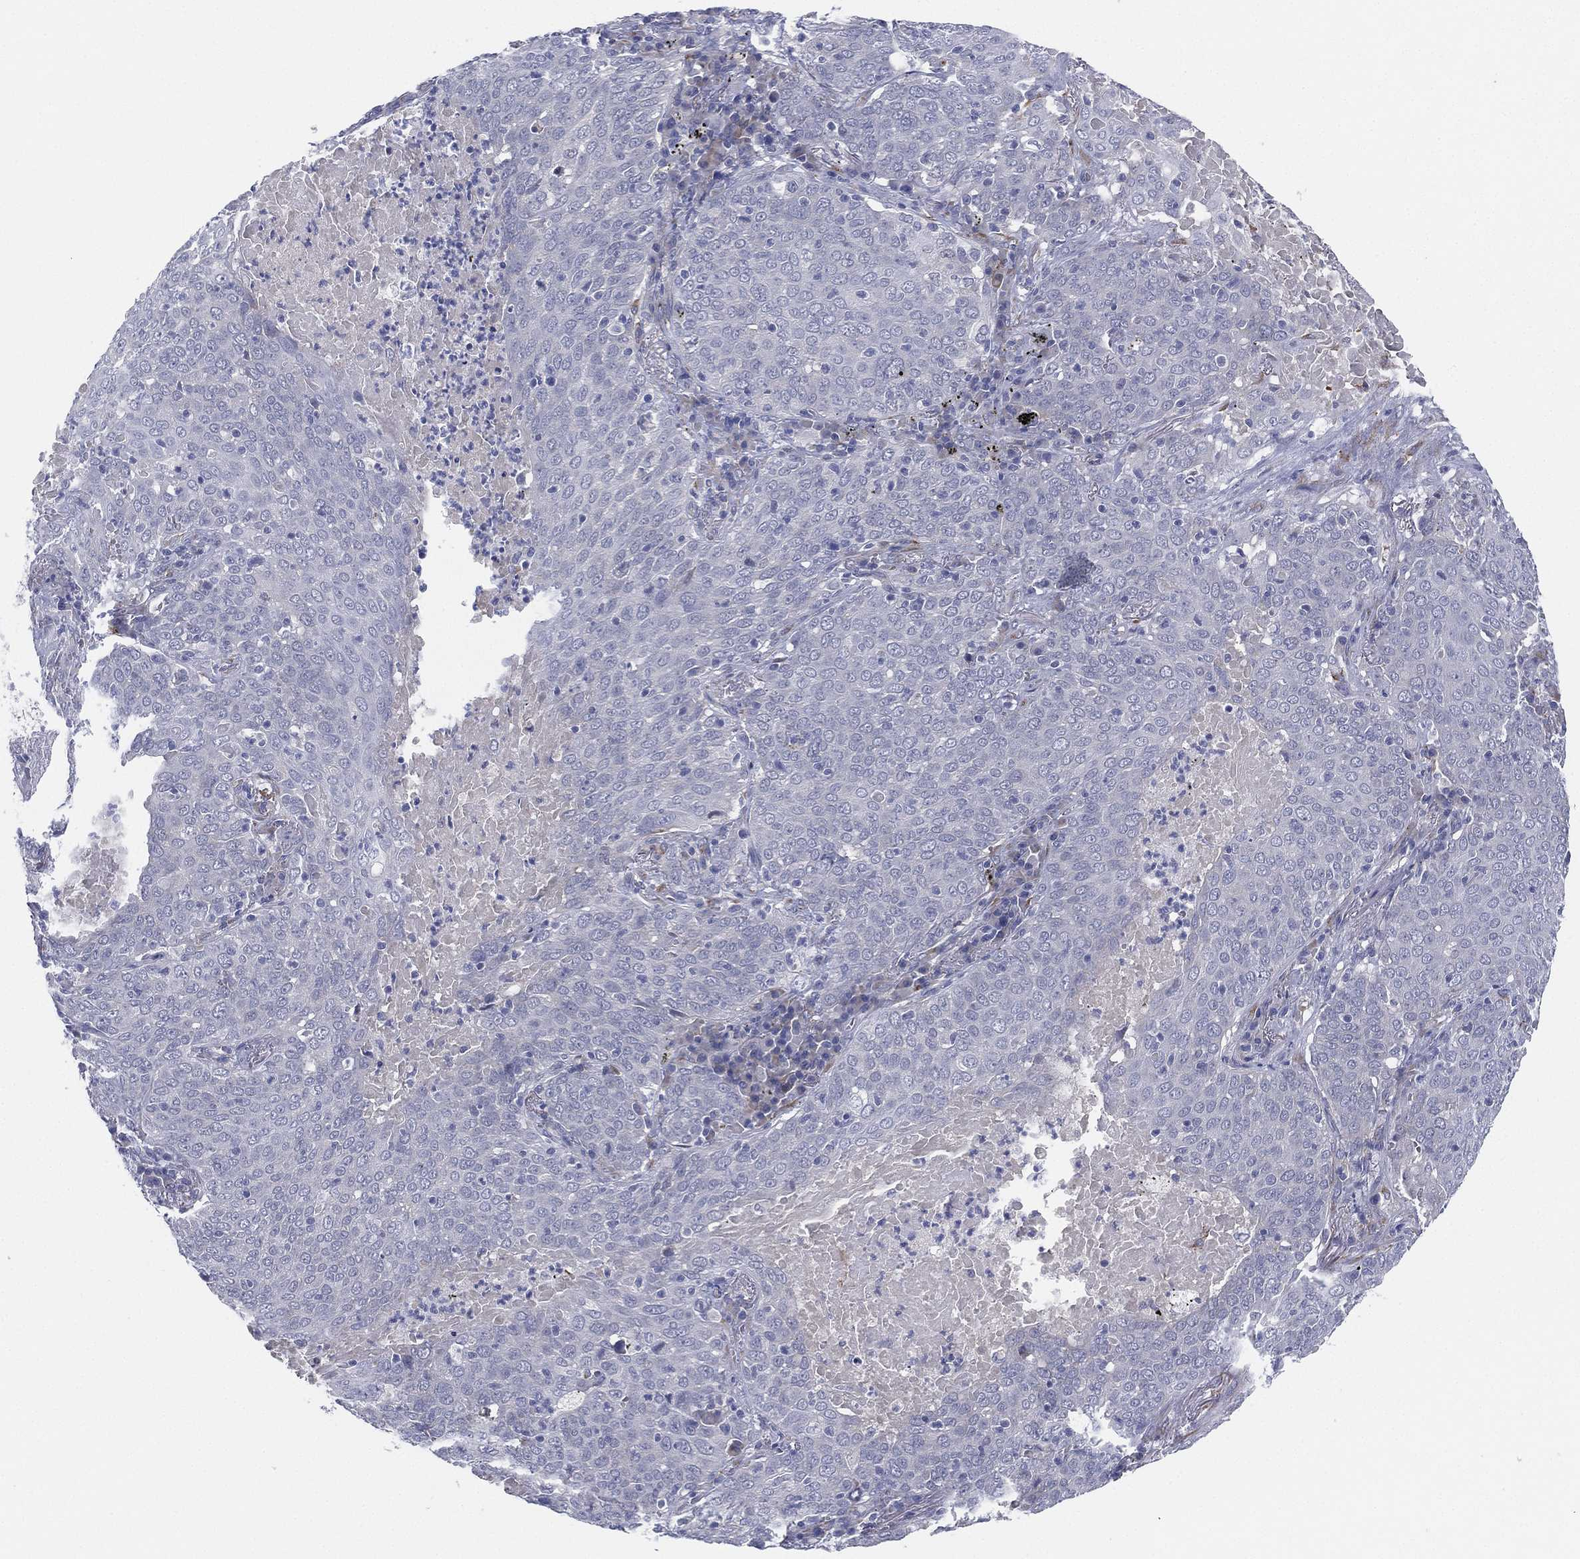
{"staining": {"intensity": "negative", "quantity": "none", "location": "none"}, "tissue": "lung cancer", "cell_type": "Tumor cells", "image_type": "cancer", "snomed": [{"axis": "morphology", "description": "Squamous cell carcinoma, NOS"}, {"axis": "topography", "description": "Lung"}], "caption": "Immunohistochemical staining of squamous cell carcinoma (lung) demonstrates no significant expression in tumor cells.", "gene": "MLF1", "patient": {"sex": "male", "age": 82}}